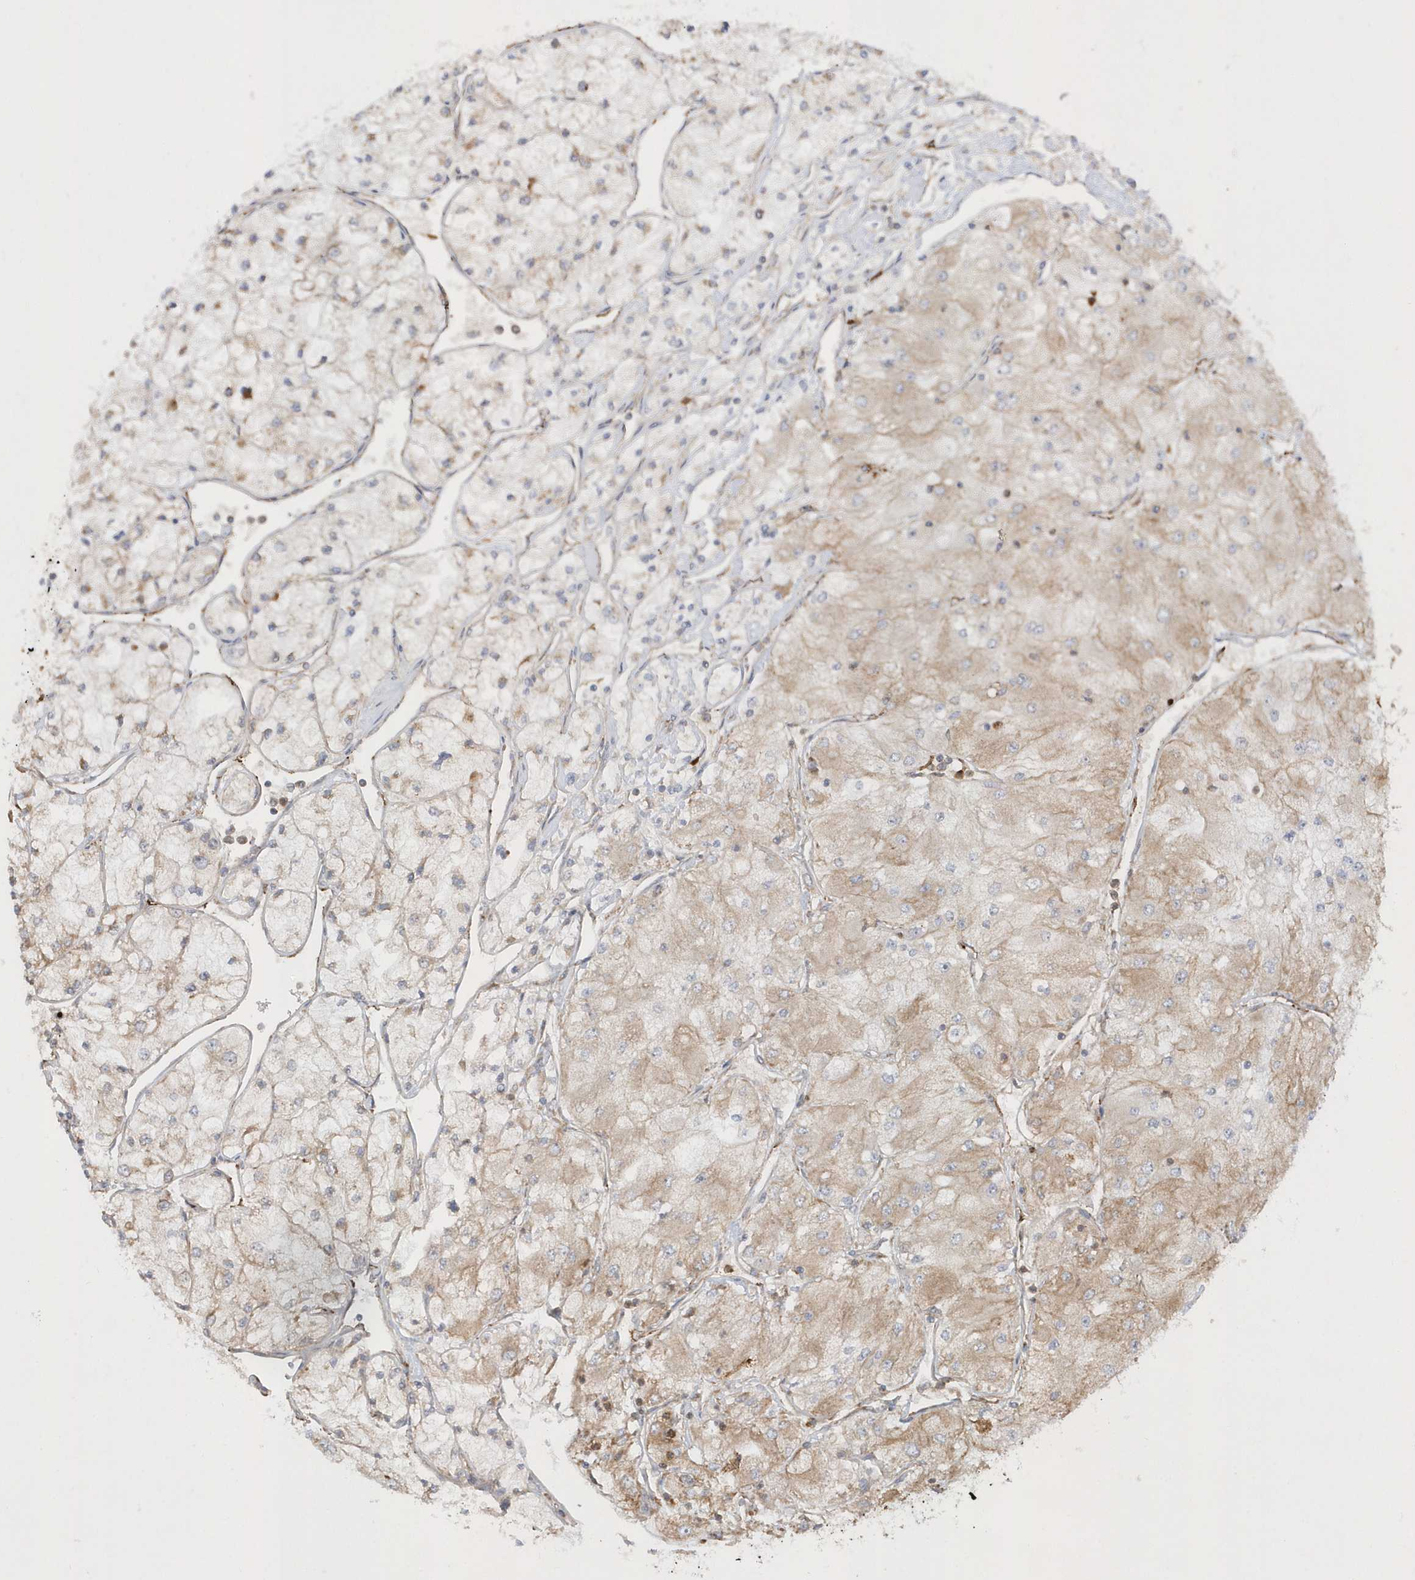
{"staining": {"intensity": "weak", "quantity": "25%-75%", "location": "cytoplasmic/membranous"}, "tissue": "renal cancer", "cell_type": "Tumor cells", "image_type": "cancer", "snomed": [{"axis": "morphology", "description": "Adenocarcinoma, NOS"}, {"axis": "topography", "description": "Kidney"}], "caption": "Approximately 25%-75% of tumor cells in human renal cancer (adenocarcinoma) exhibit weak cytoplasmic/membranous protein staining as visualized by brown immunohistochemical staining.", "gene": "SH3BP2", "patient": {"sex": "male", "age": 80}}